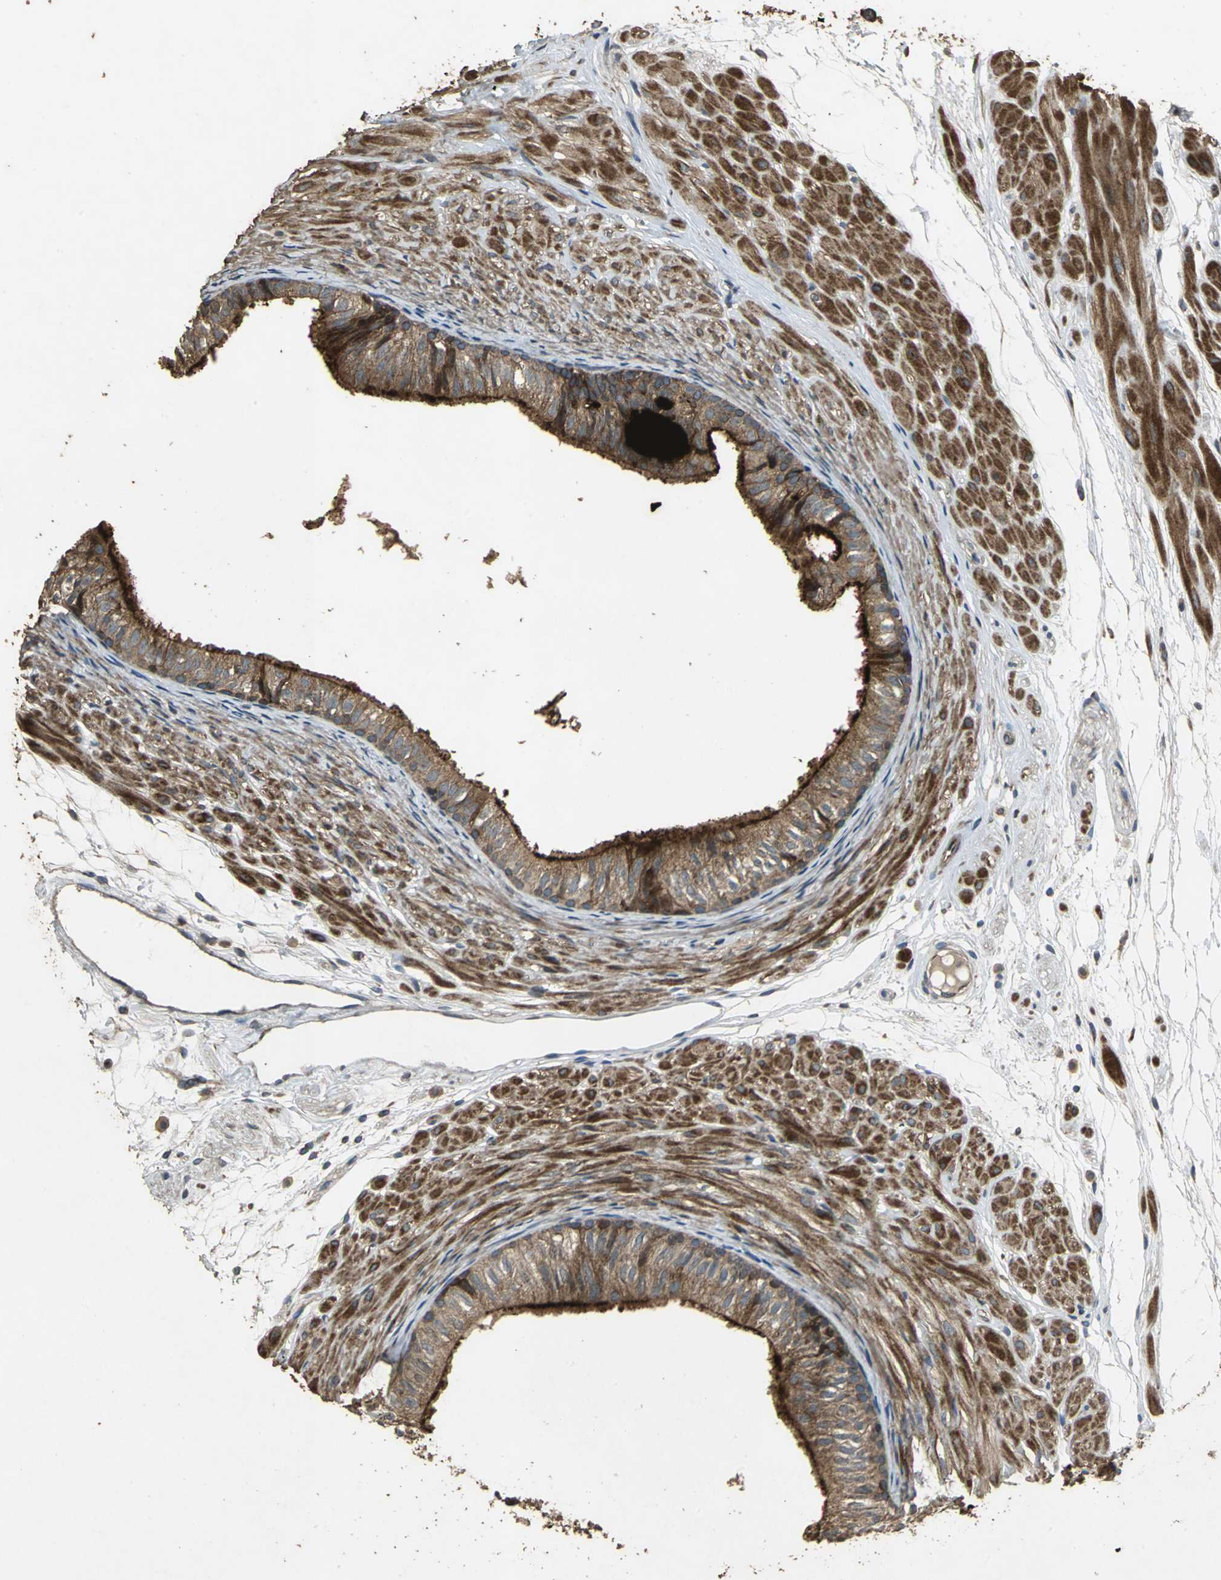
{"staining": {"intensity": "strong", "quantity": ">75%", "location": "cytoplasmic/membranous"}, "tissue": "epididymis", "cell_type": "Glandular cells", "image_type": "normal", "snomed": [{"axis": "morphology", "description": "Normal tissue, NOS"}, {"axis": "morphology", "description": "Atrophy, NOS"}, {"axis": "topography", "description": "Testis"}, {"axis": "topography", "description": "Epididymis"}], "caption": "A high amount of strong cytoplasmic/membranous staining is seen in approximately >75% of glandular cells in normal epididymis.", "gene": "KANK1", "patient": {"sex": "male", "age": 18}}